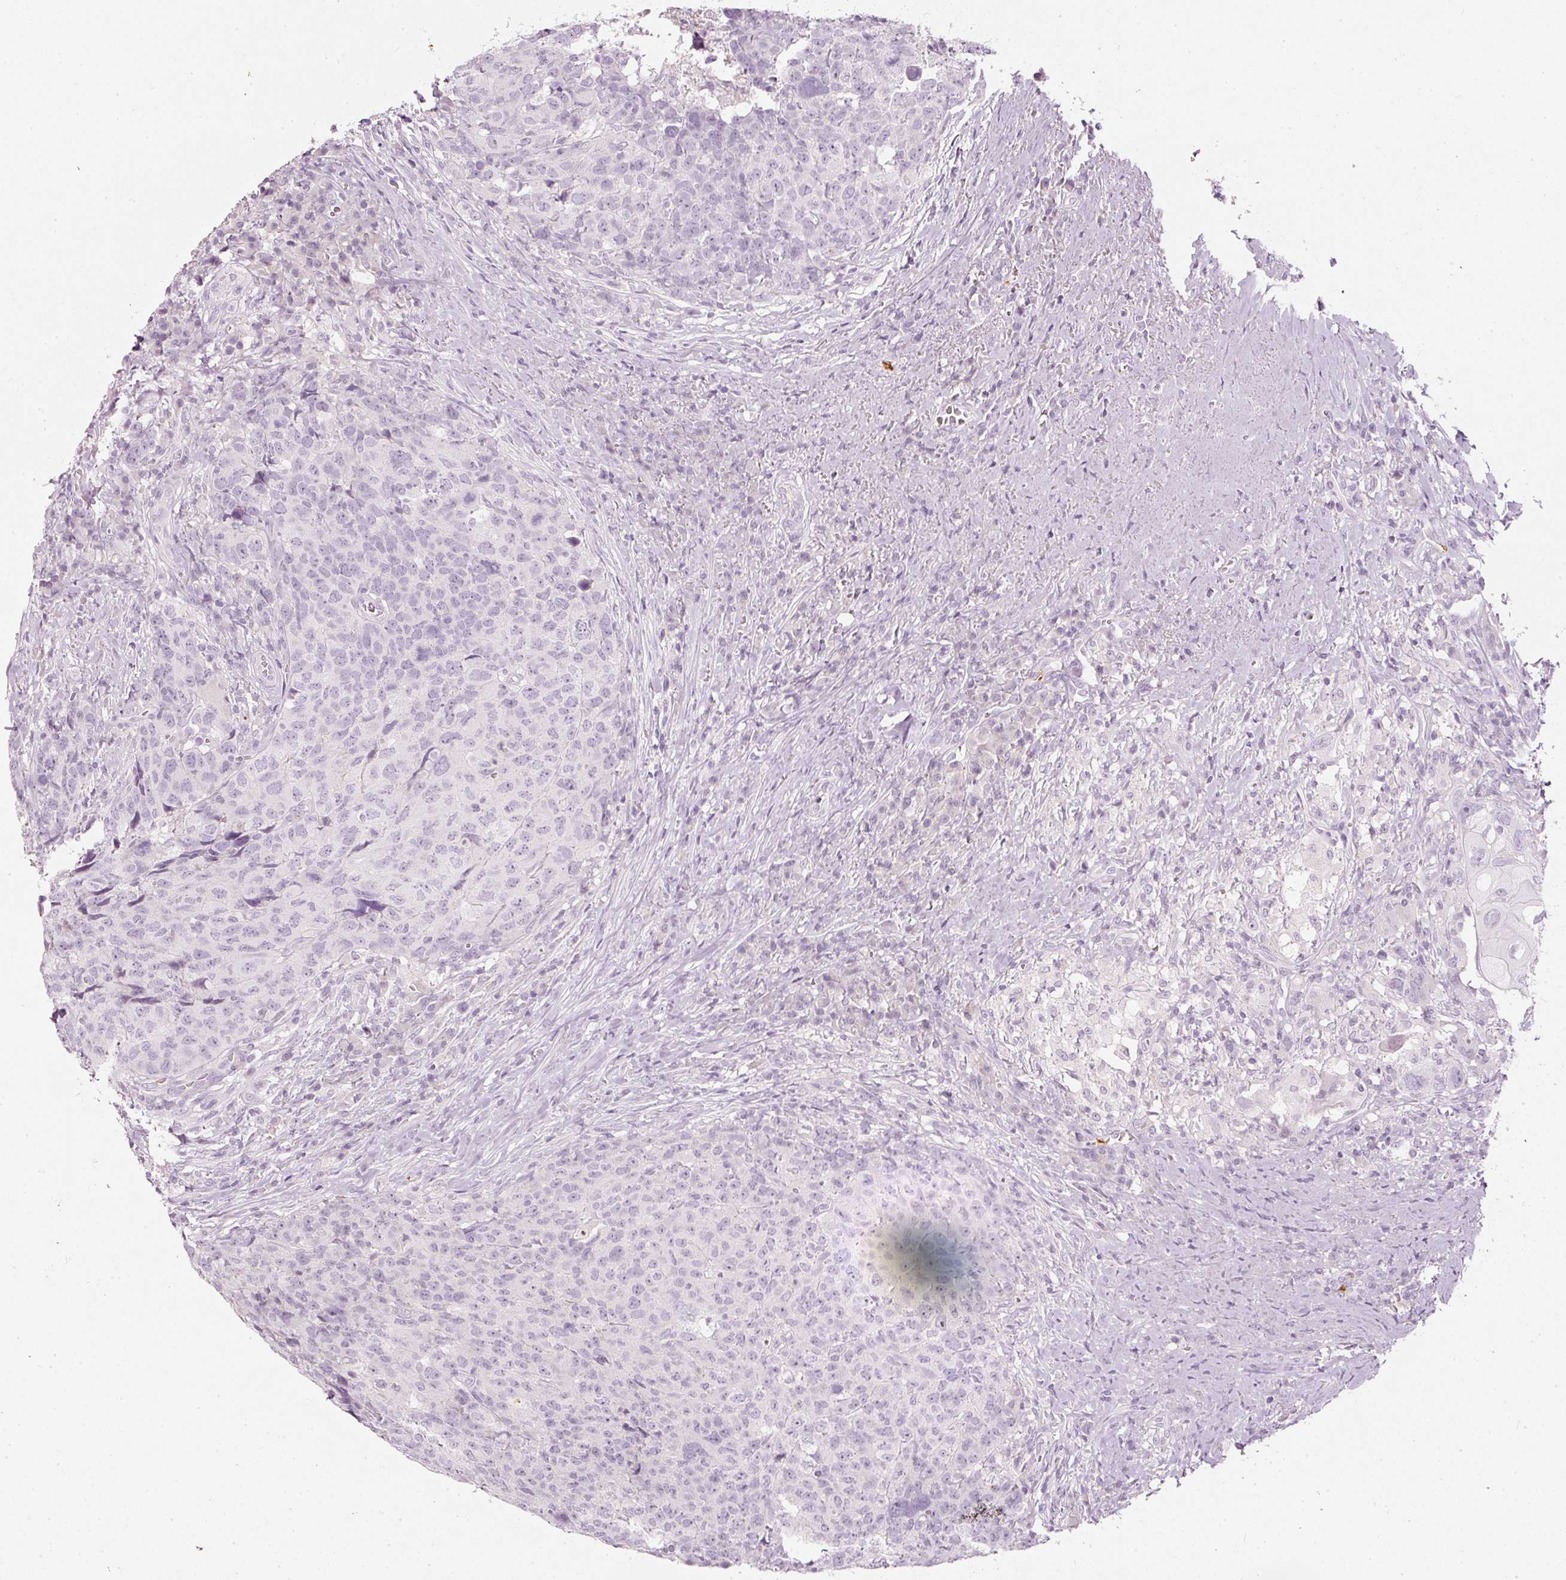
{"staining": {"intensity": "negative", "quantity": "none", "location": "none"}, "tissue": "head and neck cancer", "cell_type": "Tumor cells", "image_type": "cancer", "snomed": [{"axis": "morphology", "description": "Squamous cell carcinoma, NOS"}, {"axis": "topography", "description": "Head-Neck"}], "caption": "The photomicrograph shows no significant positivity in tumor cells of squamous cell carcinoma (head and neck).", "gene": "LECT2", "patient": {"sex": "male", "age": 66}}